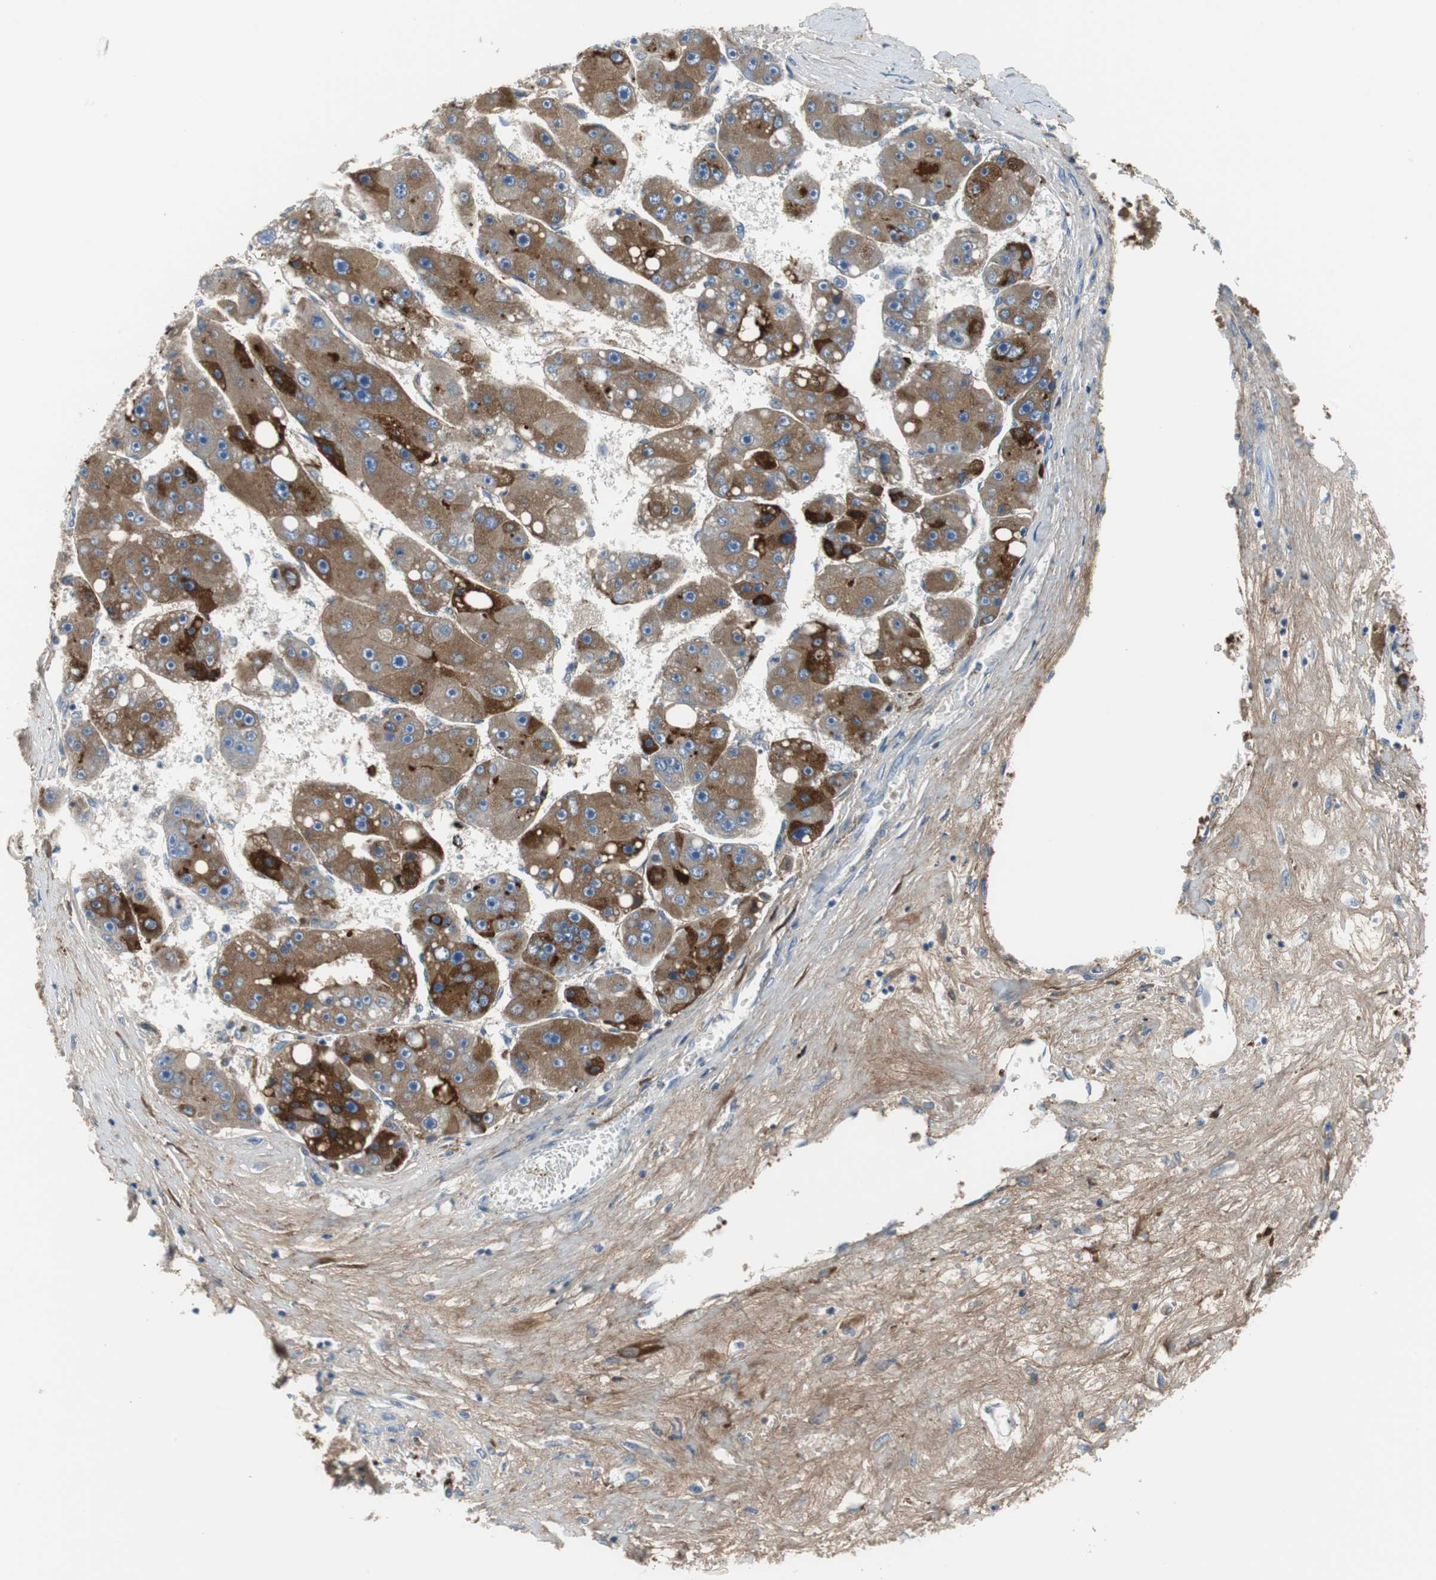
{"staining": {"intensity": "moderate", "quantity": ">75%", "location": "cytoplasmic/membranous"}, "tissue": "liver cancer", "cell_type": "Tumor cells", "image_type": "cancer", "snomed": [{"axis": "morphology", "description": "Carcinoma, Hepatocellular, NOS"}, {"axis": "topography", "description": "Liver"}], "caption": "Liver hepatocellular carcinoma stained with immunohistochemistry displays moderate cytoplasmic/membranous positivity in about >75% of tumor cells.", "gene": "APCS", "patient": {"sex": "female", "age": 61}}